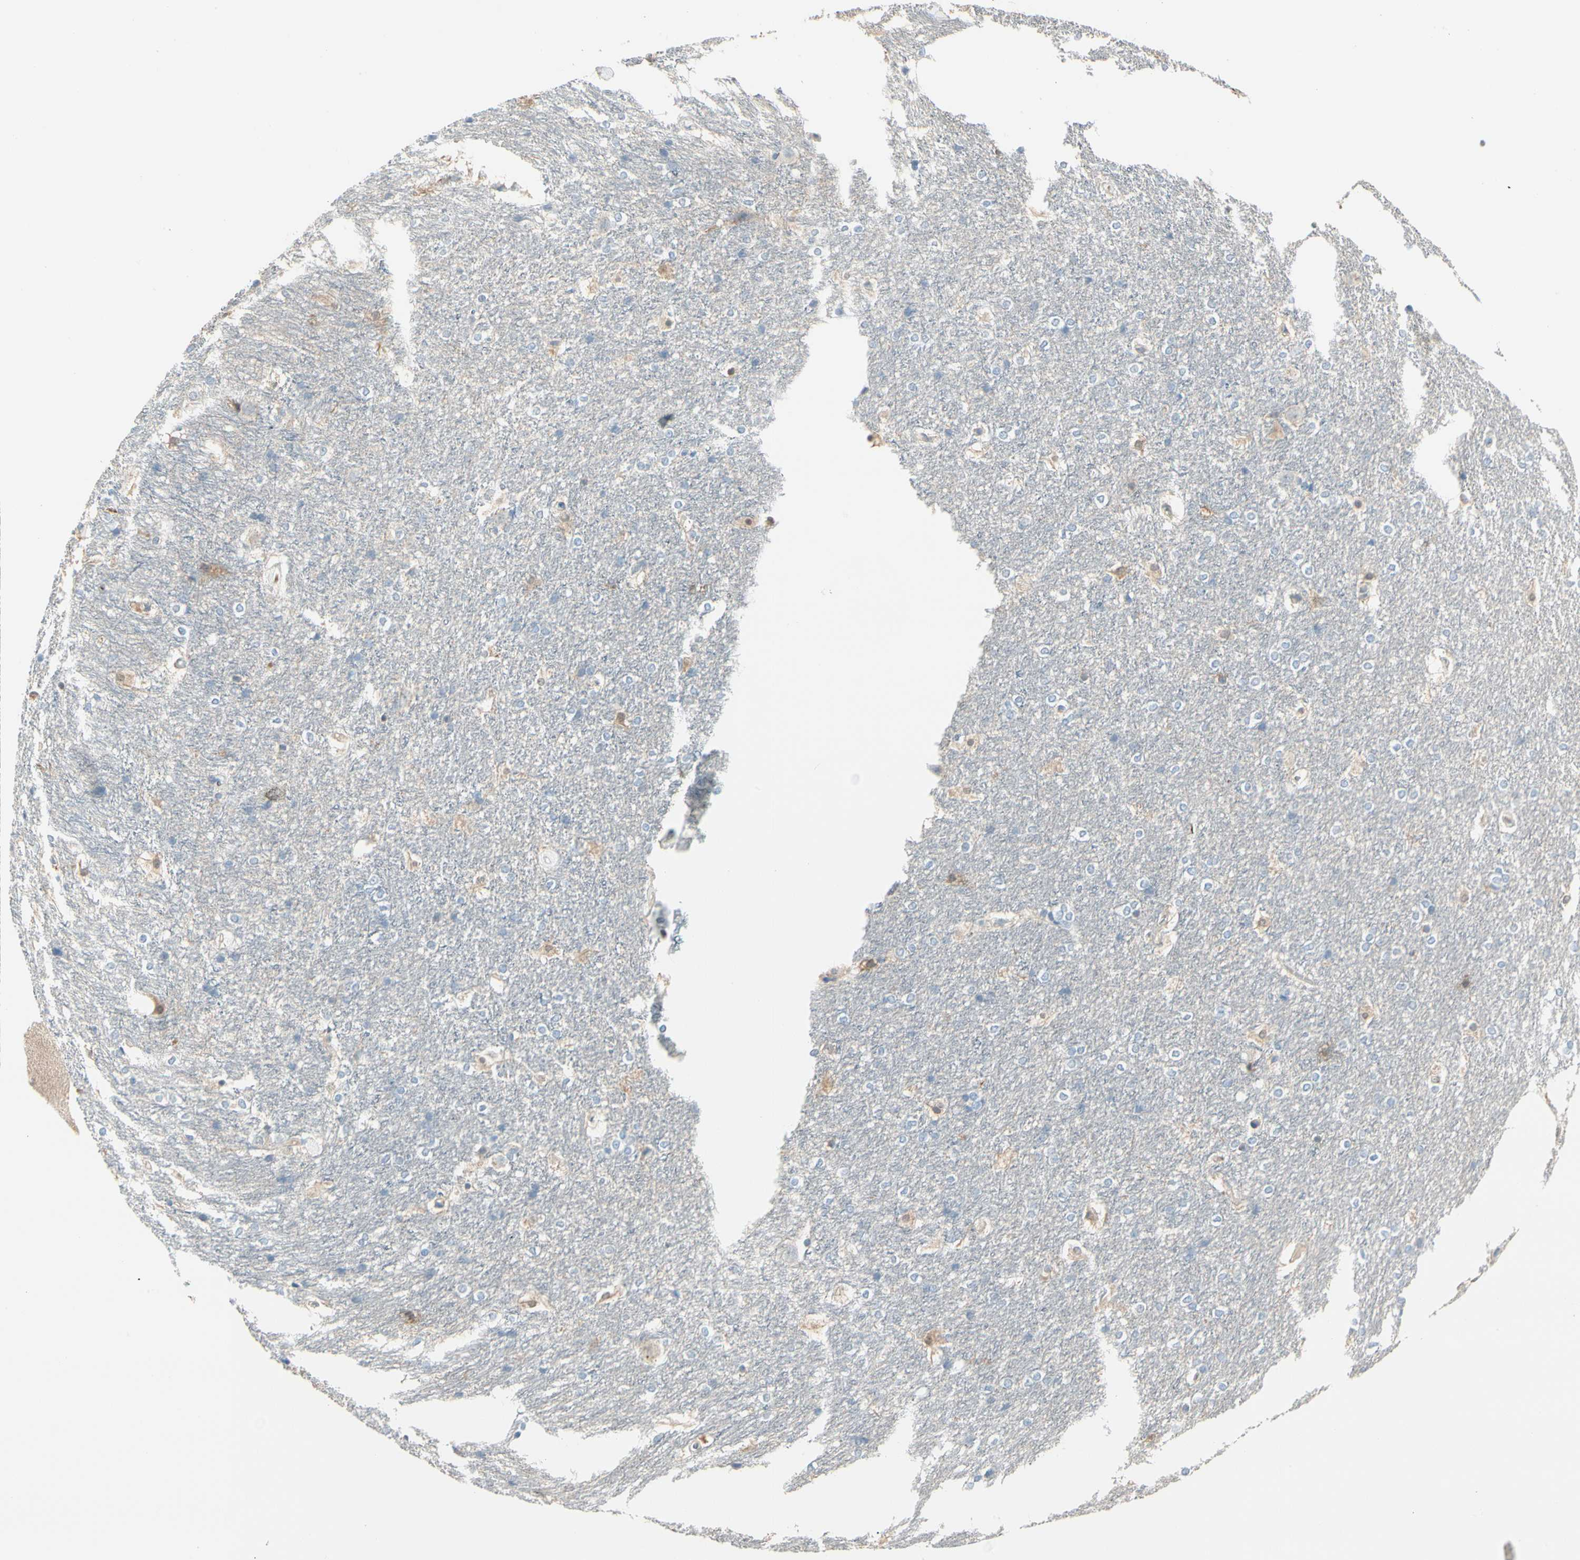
{"staining": {"intensity": "moderate", "quantity": "<25%", "location": "cytoplasmic/membranous"}, "tissue": "hippocampus", "cell_type": "Glial cells", "image_type": "normal", "snomed": [{"axis": "morphology", "description": "Normal tissue, NOS"}, {"axis": "topography", "description": "Hippocampus"}], "caption": "Hippocampus stained for a protein (brown) demonstrates moderate cytoplasmic/membranous positive expression in about <25% of glial cells.", "gene": "DUSP12", "patient": {"sex": "female", "age": 19}}